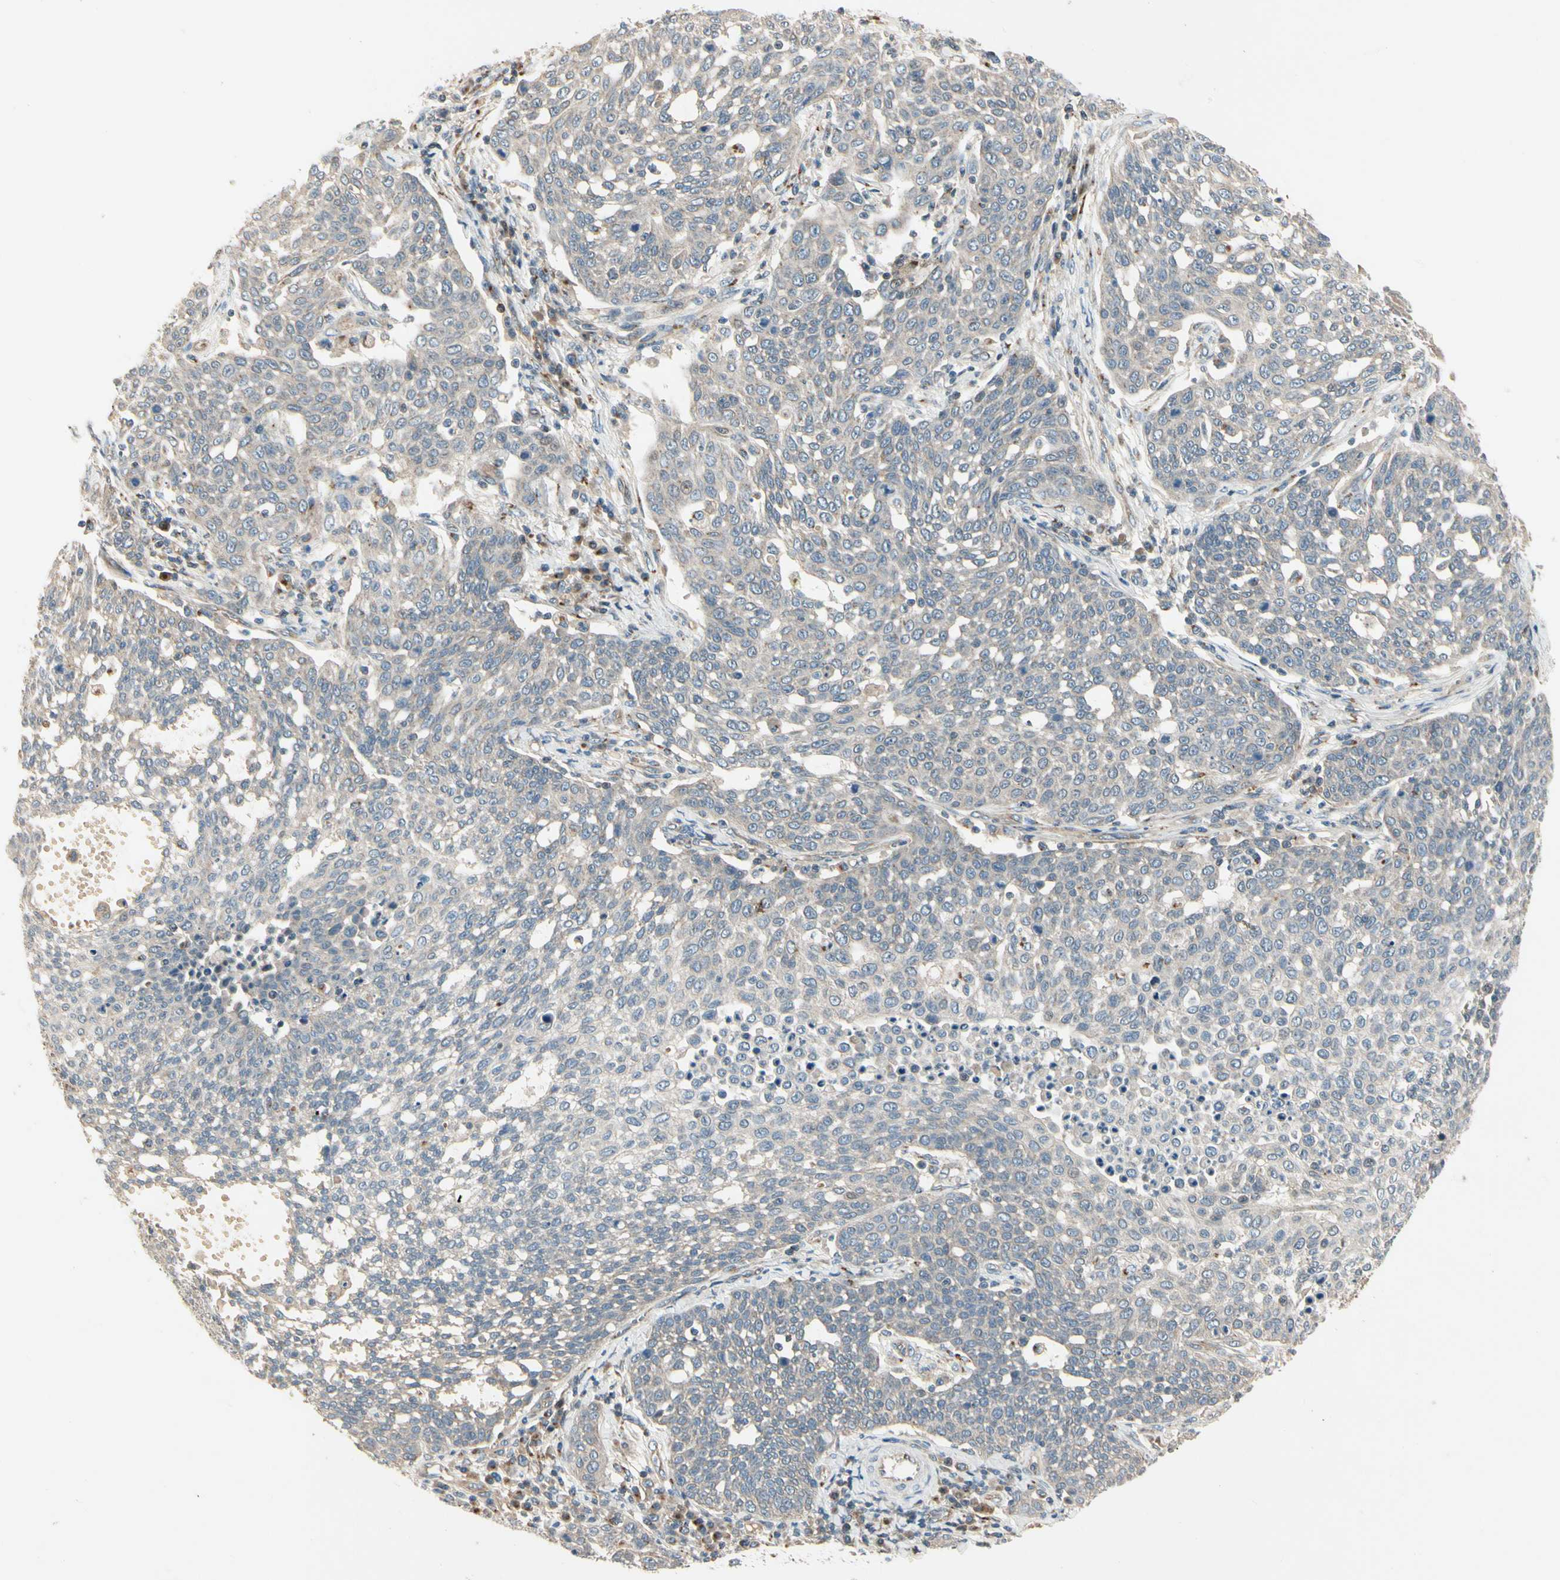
{"staining": {"intensity": "weak", "quantity": "25%-75%", "location": "cytoplasmic/membranous"}, "tissue": "cervical cancer", "cell_type": "Tumor cells", "image_type": "cancer", "snomed": [{"axis": "morphology", "description": "Squamous cell carcinoma, NOS"}, {"axis": "topography", "description": "Cervix"}], "caption": "The image displays a brown stain indicating the presence of a protein in the cytoplasmic/membranous of tumor cells in cervical cancer (squamous cell carcinoma).", "gene": "ABCA3", "patient": {"sex": "female", "age": 34}}